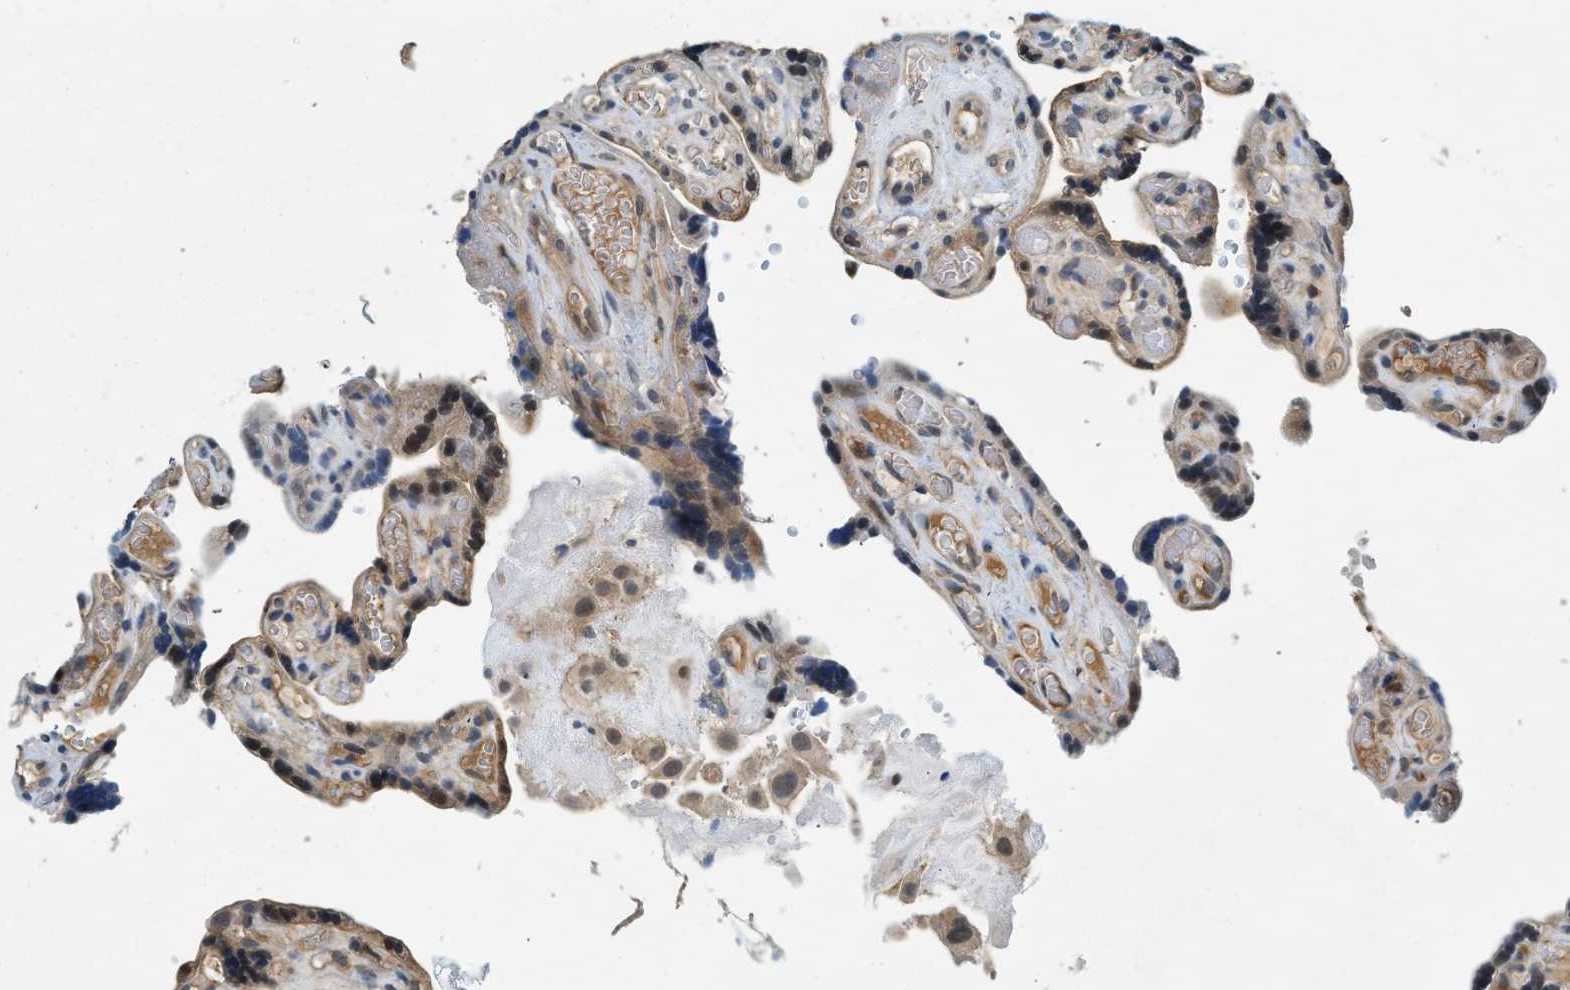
{"staining": {"intensity": "weak", "quantity": "25%-75%", "location": "cytoplasmic/membranous"}, "tissue": "placenta", "cell_type": "Decidual cells", "image_type": "normal", "snomed": [{"axis": "morphology", "description": "Normal tissue, NOS"}, {"axis": "topography", "description": "Placenta"}], "caption": "Decidual cells display weak cytoplasmic/membranous expression in approximately 25%-75% of cells in normal placenta. (Brightfield microscopy of DAB IHC at high magnification).", "gene": "GMPPB", "patient": {"sex": "female", "age": 30}}